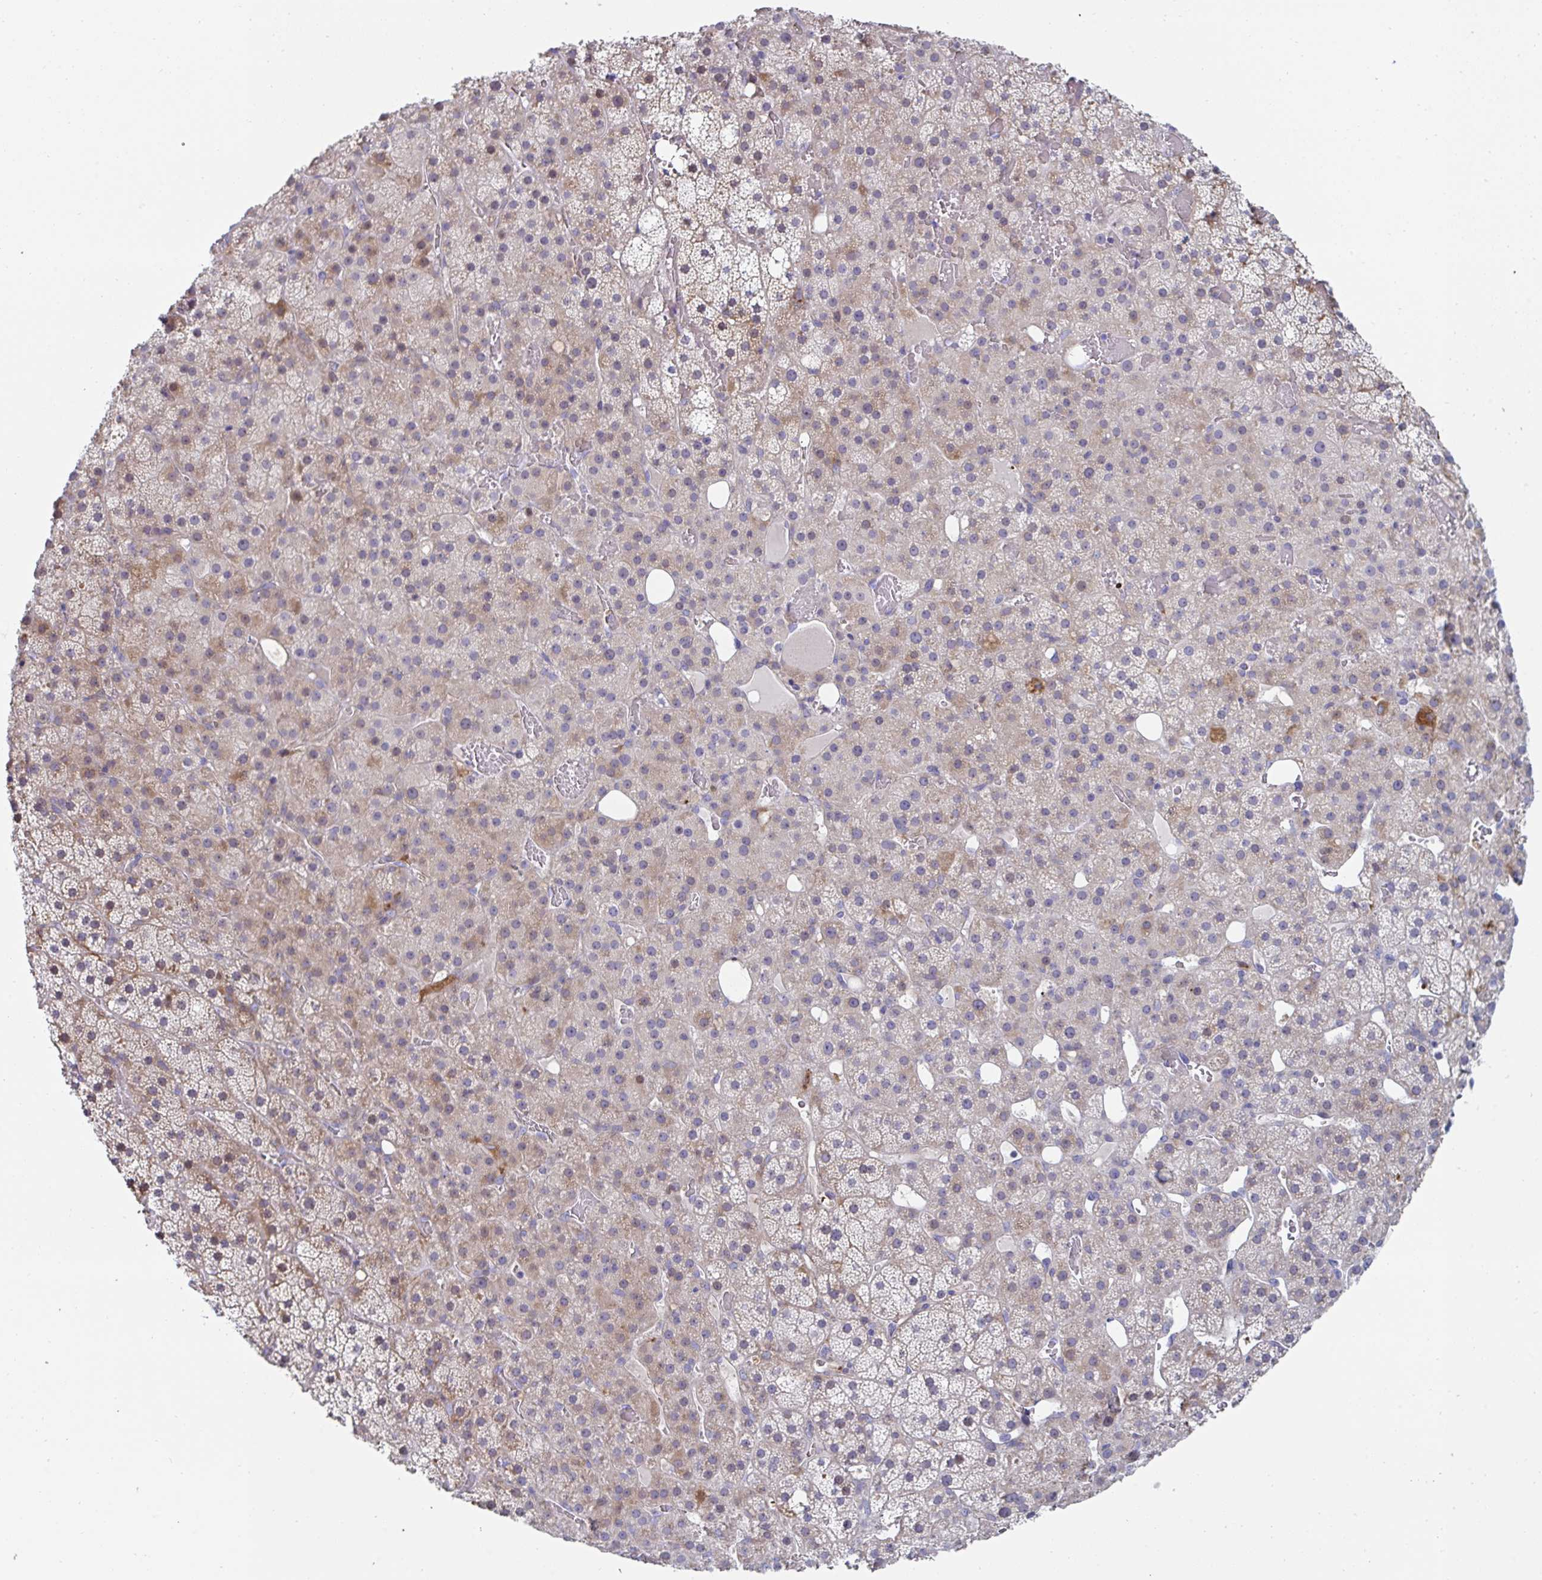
{"staining": {"intensity": "weak", "quantity": "25%-75%", "location": "cytoplasmic/membranous"}, "tissue": "adrenal gland", "cell_type": "Glandular cells", "image_type": "normal", "snomed": [{"axis": "morphology", "description": "Normal tissue, NOS"}, {"axis": "topography", "description": "Adrenal gland"}], "caption": "This micrograph displays IHC staining of unremarkable adrenal gland, with low weak cytoplasmic/membranous staining in approximately 25%-75% of glandular cells.", "gene": "FBXL13", "patient": {"sex": "male", "age": 53}}